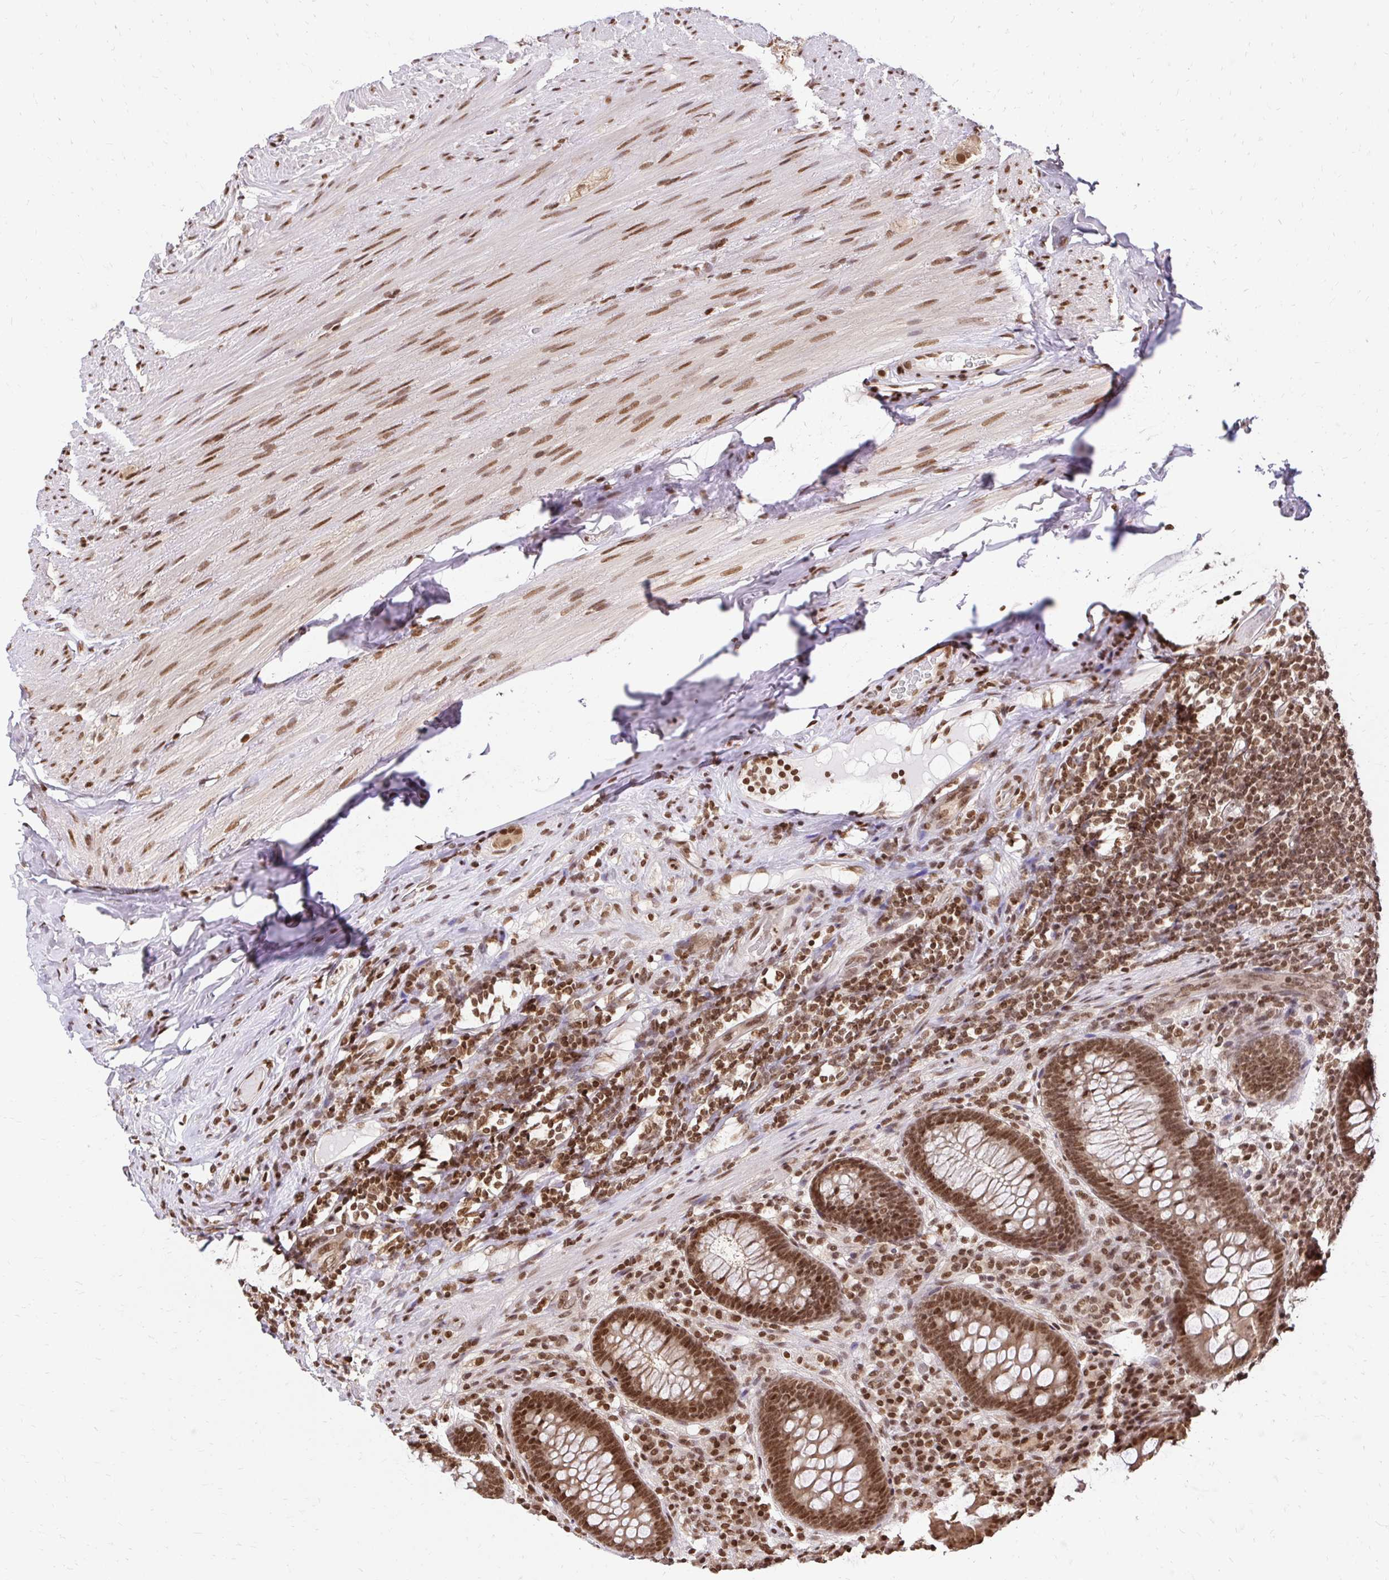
{"staining": {"intensity": "moderate", "quantity": ">75%", "location": "nuclear"}, "tissue": "appendix", "cell_type": "Glandular cells", "image_type": "normal", "snomed": [{"axis": "morphology", "description": "Normal tissue, NOS"}, {"axis": "topography", "description": "Appendix"}], "caption": "Immunohistochemistry photomicrograph of unremarkable appendix stained for a protein (brown), which reveals medium levels of moderate nuclear positivity in approximately >75% of glandular cells.", "gene": "GLYR1", "patient": {"sex": "male", "age": 71}}